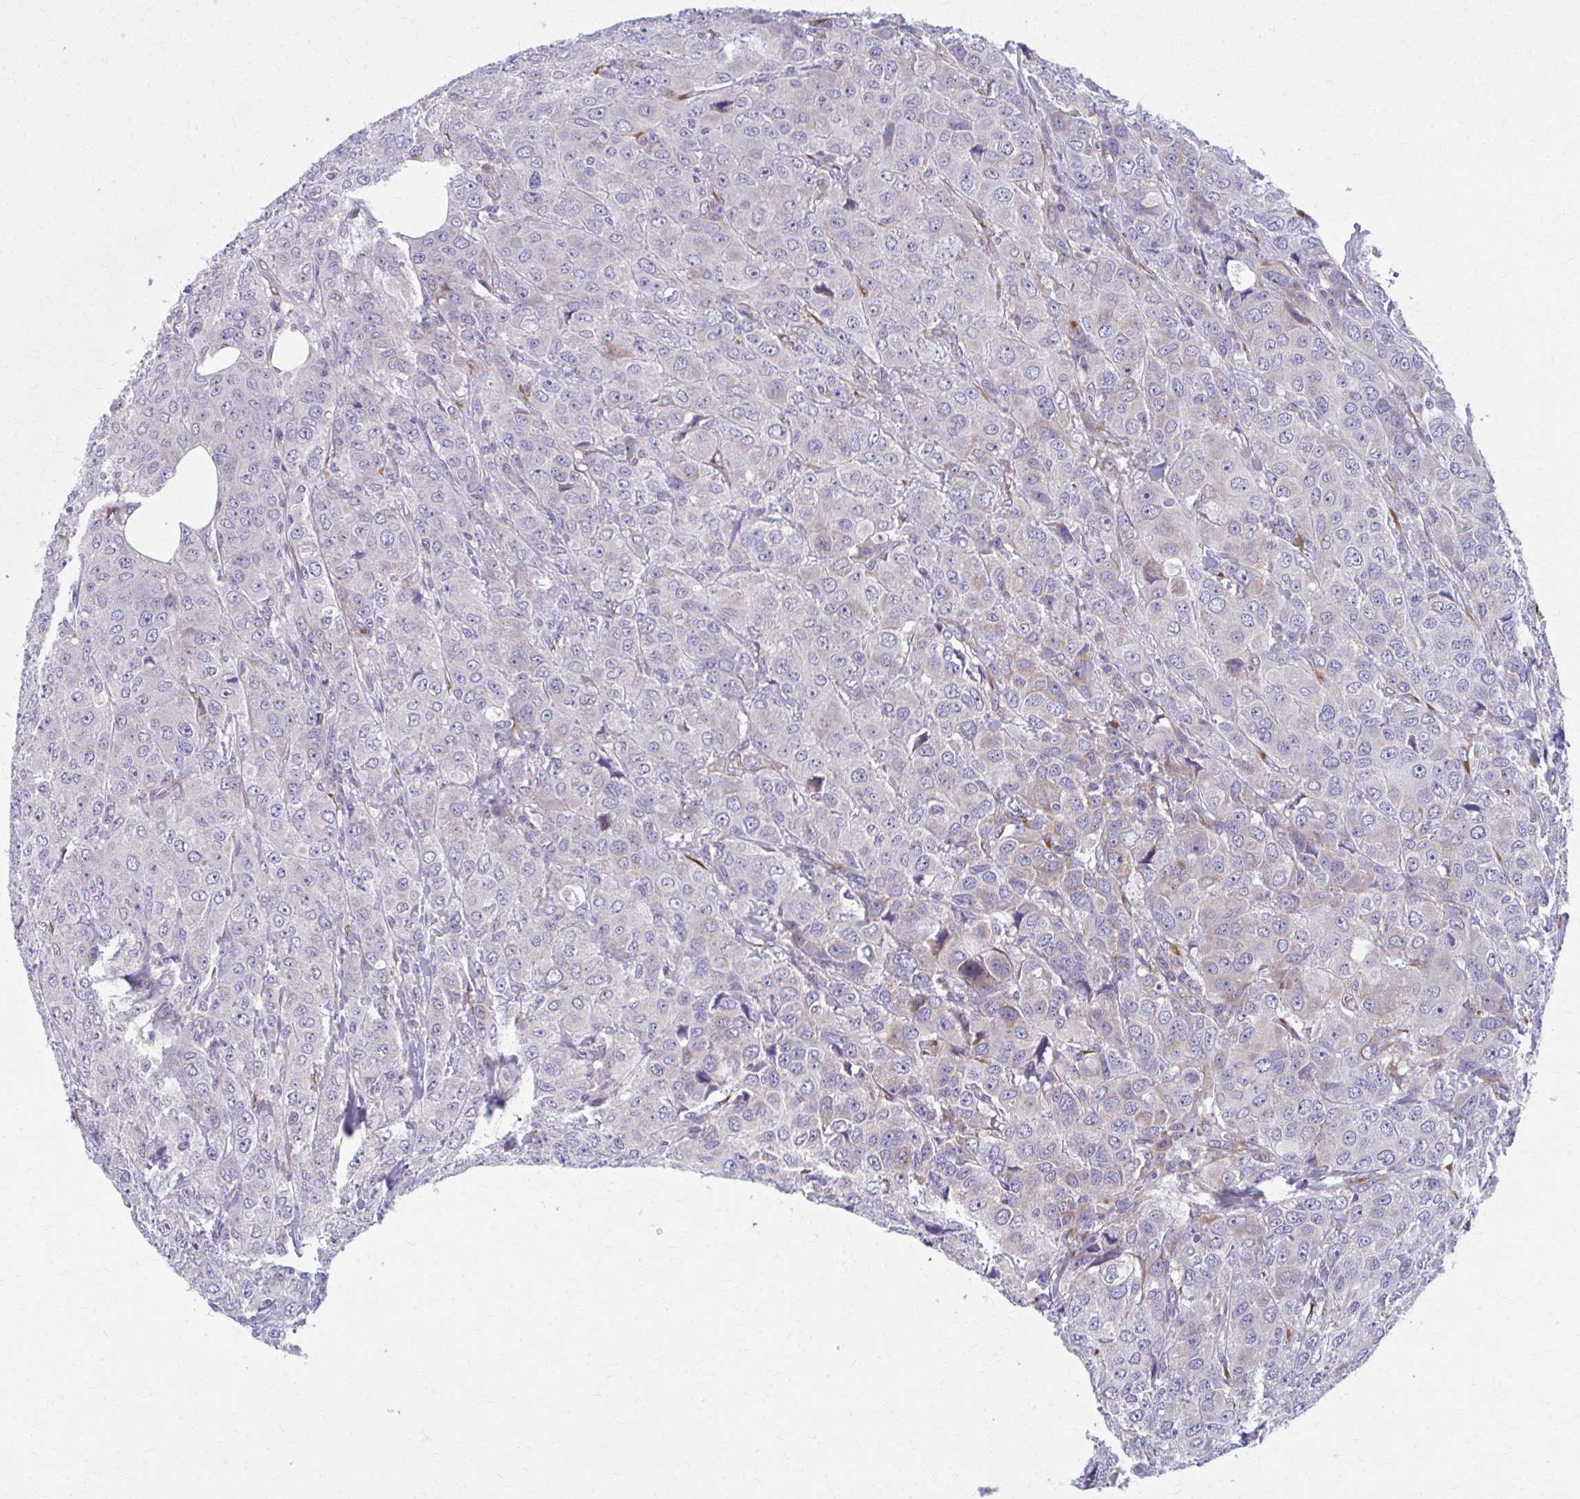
{"staining": {"intensity": "weak", "quantity": "<25%", "location": "cytoplasmic/membranous"}, "tissue": "breast cancer", "cell_type": "Tumor cells", "image_type": "cancer", "snomed": [{"axis": "morphology", "description": "Duct carcinoma"}, {"axis": "topography", "description": "Breast"}], "caption": "Immunohistochemistry histopathology image of neoplastic tissue: human breast cancer stained with DAB (3,3'-diaminobenzidine) reveals no significant protein staining in tumor cells.", "gene": "SPATS2L", "patient": {"sex": "female", "age": 43}}